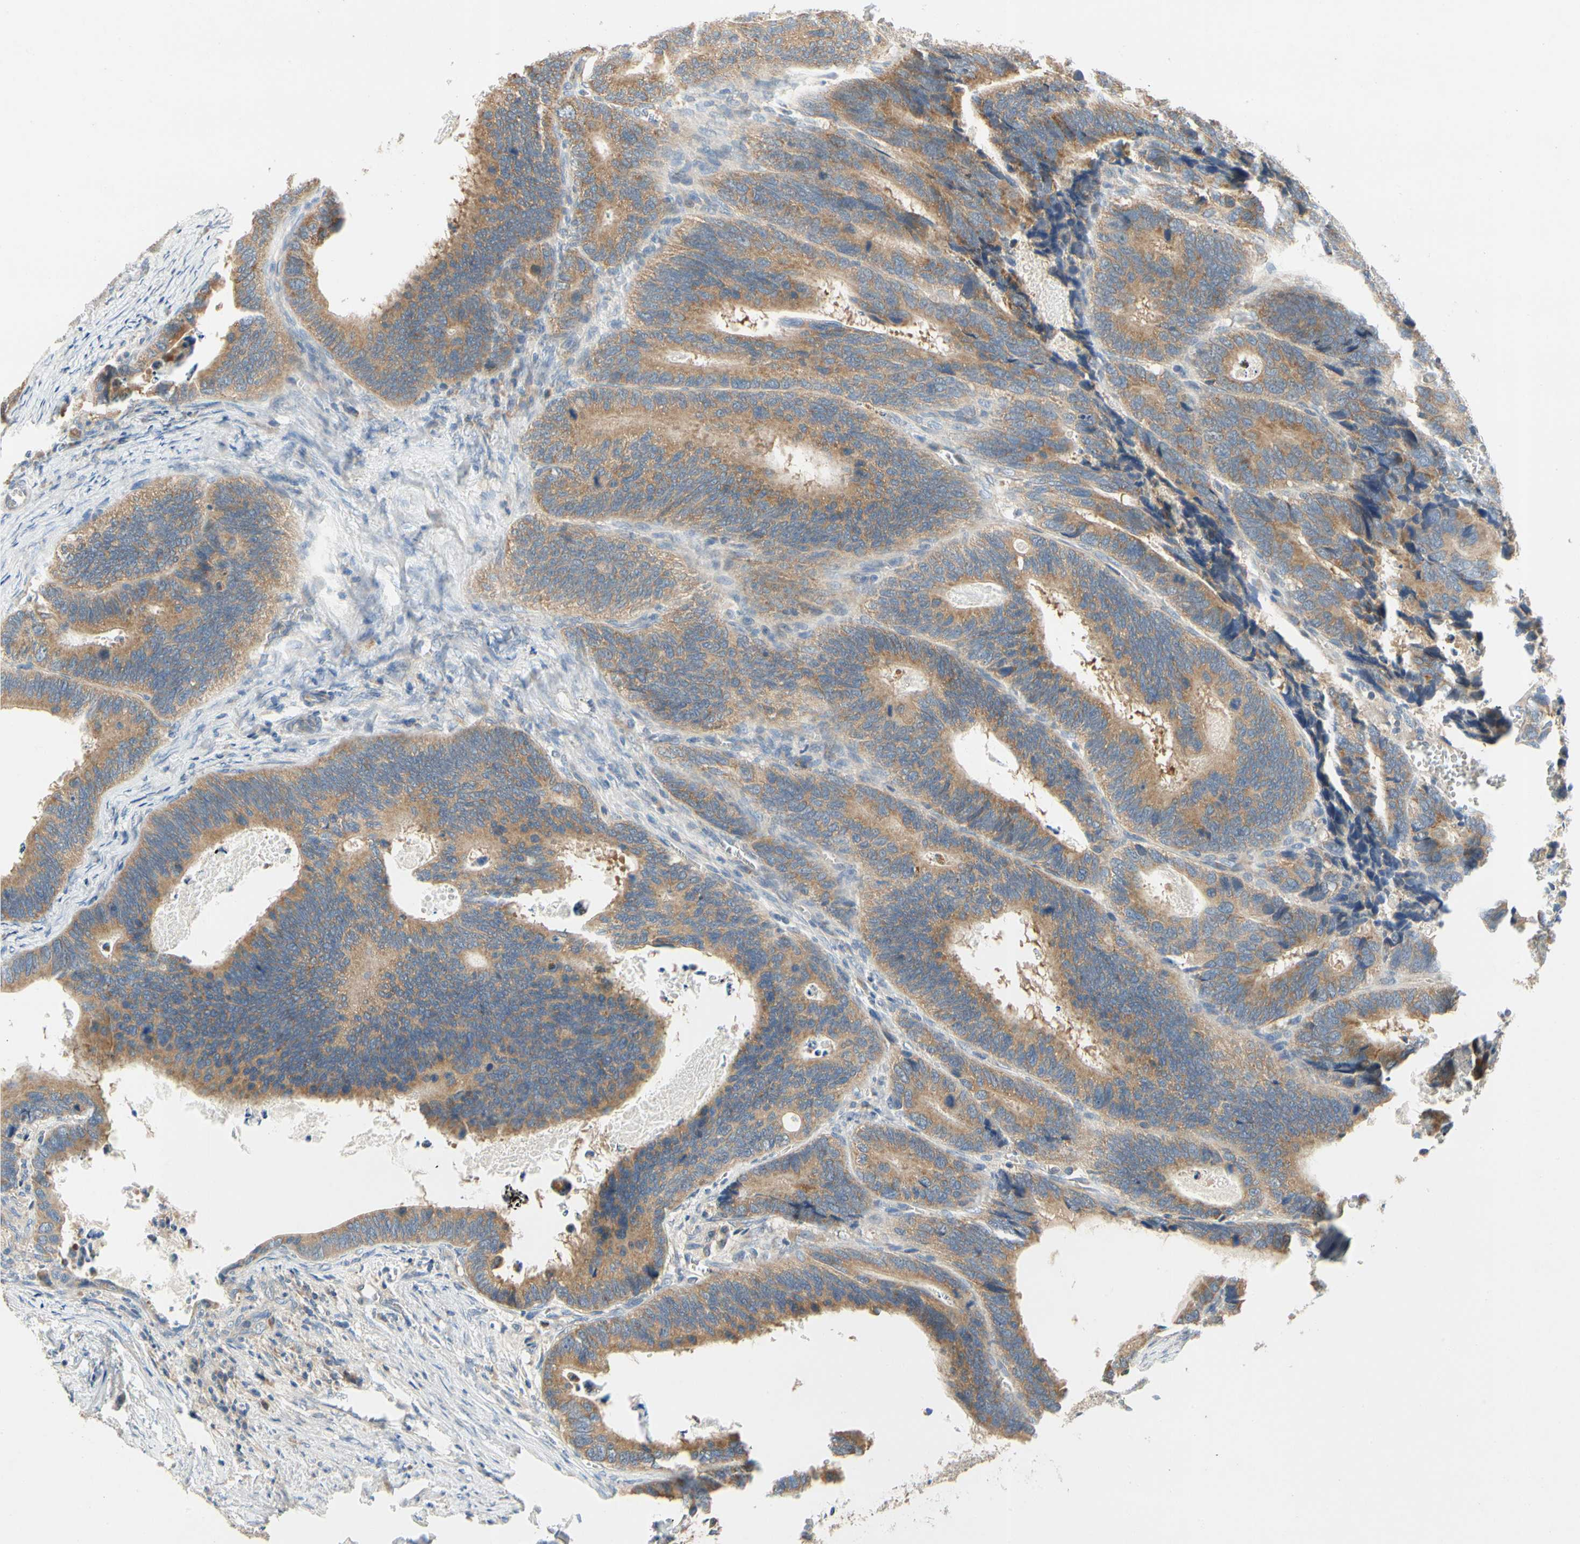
{"staining": {"intensity": "moderate", "quantity": ">75%", "location": "cytoplasmic/membranous"}, "tissue": "colorectal cancer", "cell_type": "Tumor cells", "image_type": "cancer", "snomed": [{"axis": "morphology", "description": "Adenocarcinoma, NOS"}, {"axis": "topography", "description": "Colon"}], "caption": "Colorectal cancer (adenocarcinoma) stained with immunohistochemistry shows moderate cytoplasmic/membranous expression in about >75% of tumor cells.", "gene": "KLHDC8B", "patient": {"sex": "male", "age": 72}}